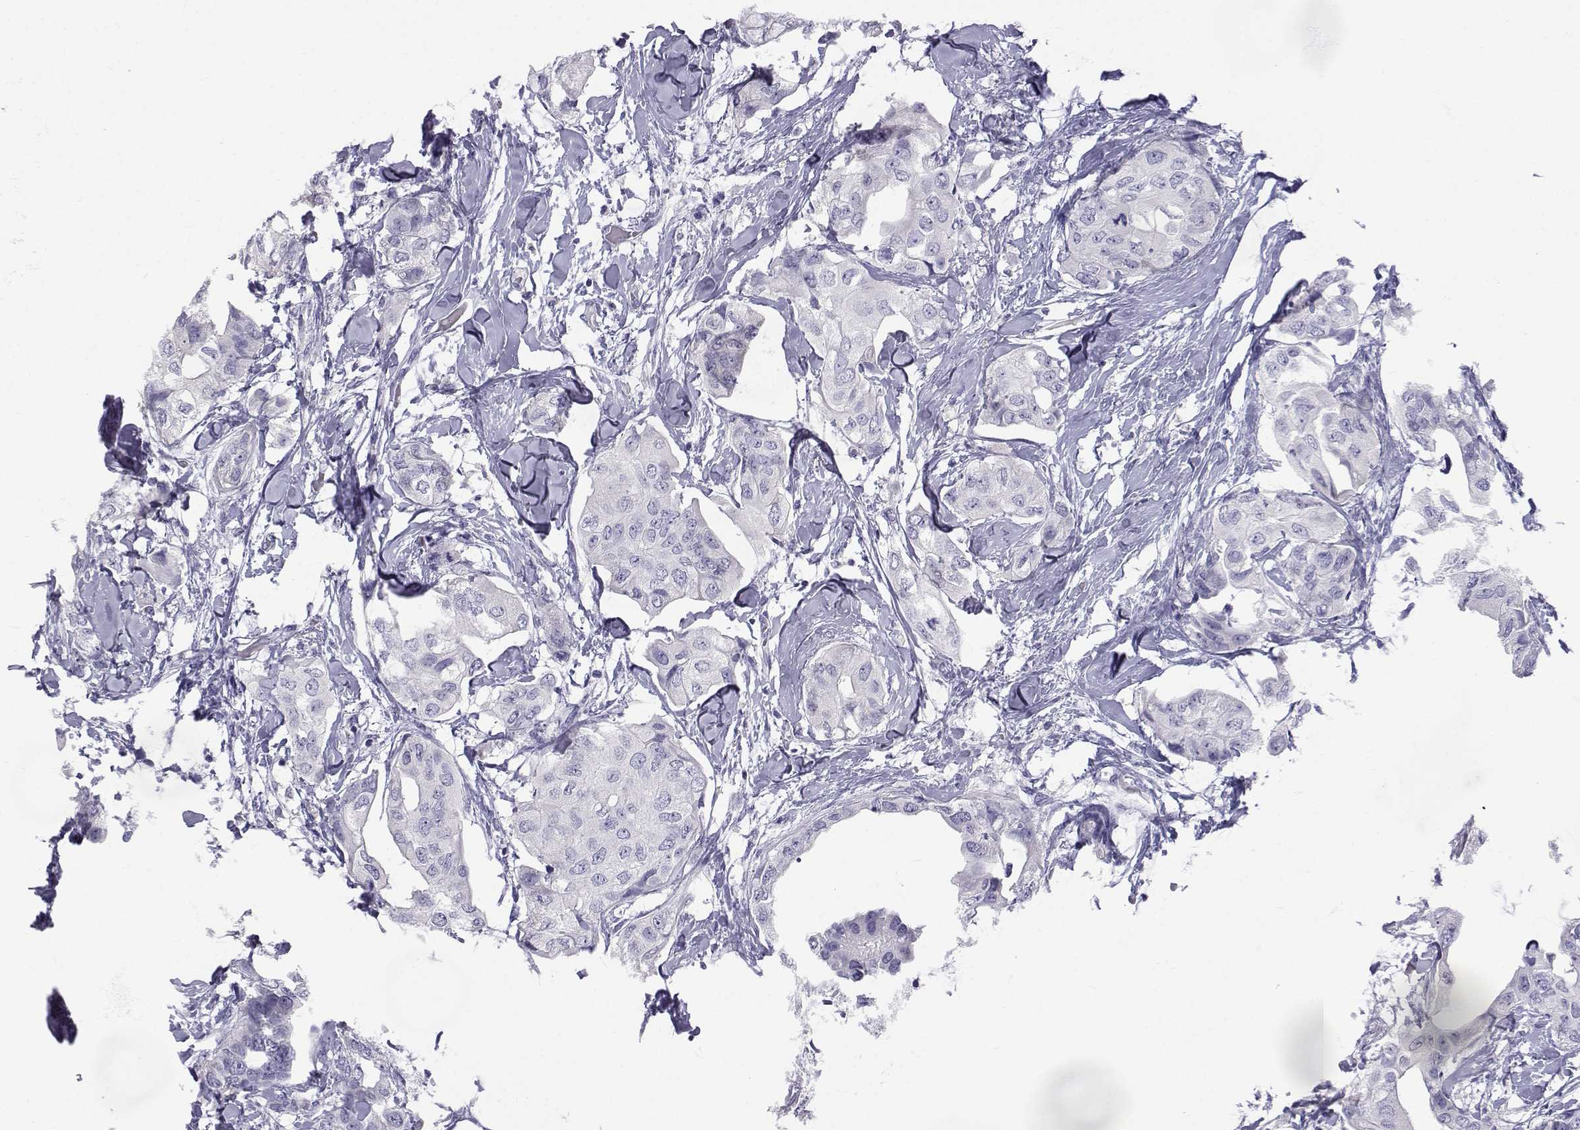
{"staining": {"intensity": "negative", "quantity": "none", "location": "none"}, "tissue": "breast cancer", "cell_type": "Tumor cells", "image_type": "cancer", "snomed": [{"axis": "morphology", "description": "Normal tissue, NOS"}, {"axis": "morphology", "description": "Duct carcinoma"}, {"axis": "topography", "description": "Breast"}], "caption": "Tumor cells show no significant expression in infiltrating ductal carcinoma (breast).", "gene": "SLC6A3", "patient": {"sex": "female", "age": 40}}